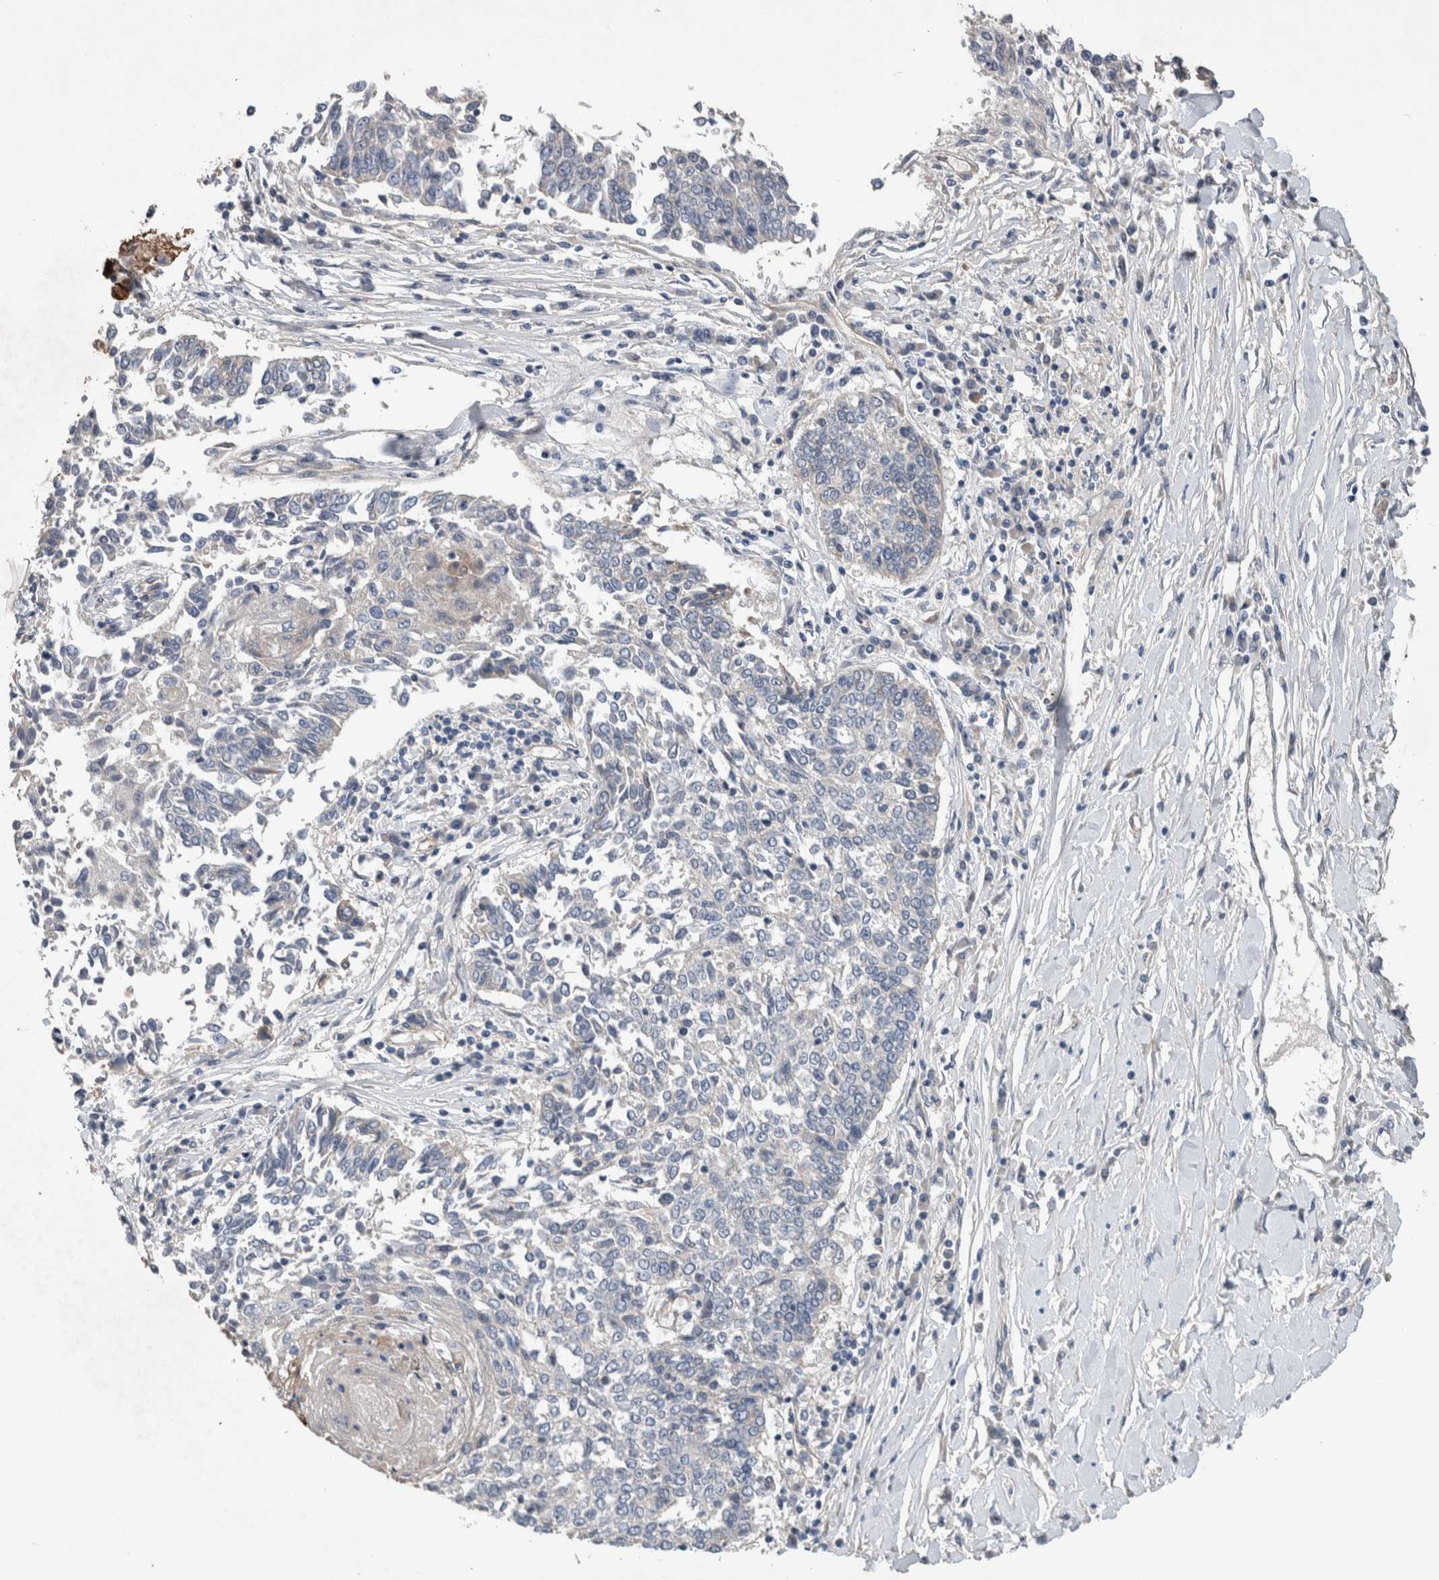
{"staining": {"intensity": "negative", "quantity": "none", "location": "none"}, "tissue": "lung cancer", "cell_type": "Tumor cells", "image_type": "cancer", "snomed": [{"axis": "morphology", "description": "Normal tissue, NOS"}, {"axis": "morphology", "description": "Squamous cell carcinoma, NOS"}, {"axis": "topography", "description": "Cartilage tissue"}, {"axis": "topography", "description": "Bronchus"}, {"axis": "topography", "description": "Lung"}, {"axis": "topography", "description": "Peripheral nerve tissue"}], "caption": "A histopathology image of squamous cell carcinoma (lung) stained for a protein exhibits no brown staining in tumor cells. (DAB immunohistochemistry, high magnification).", "gene": "BCAM", "patient": {"sex": "female", "age": 49}}